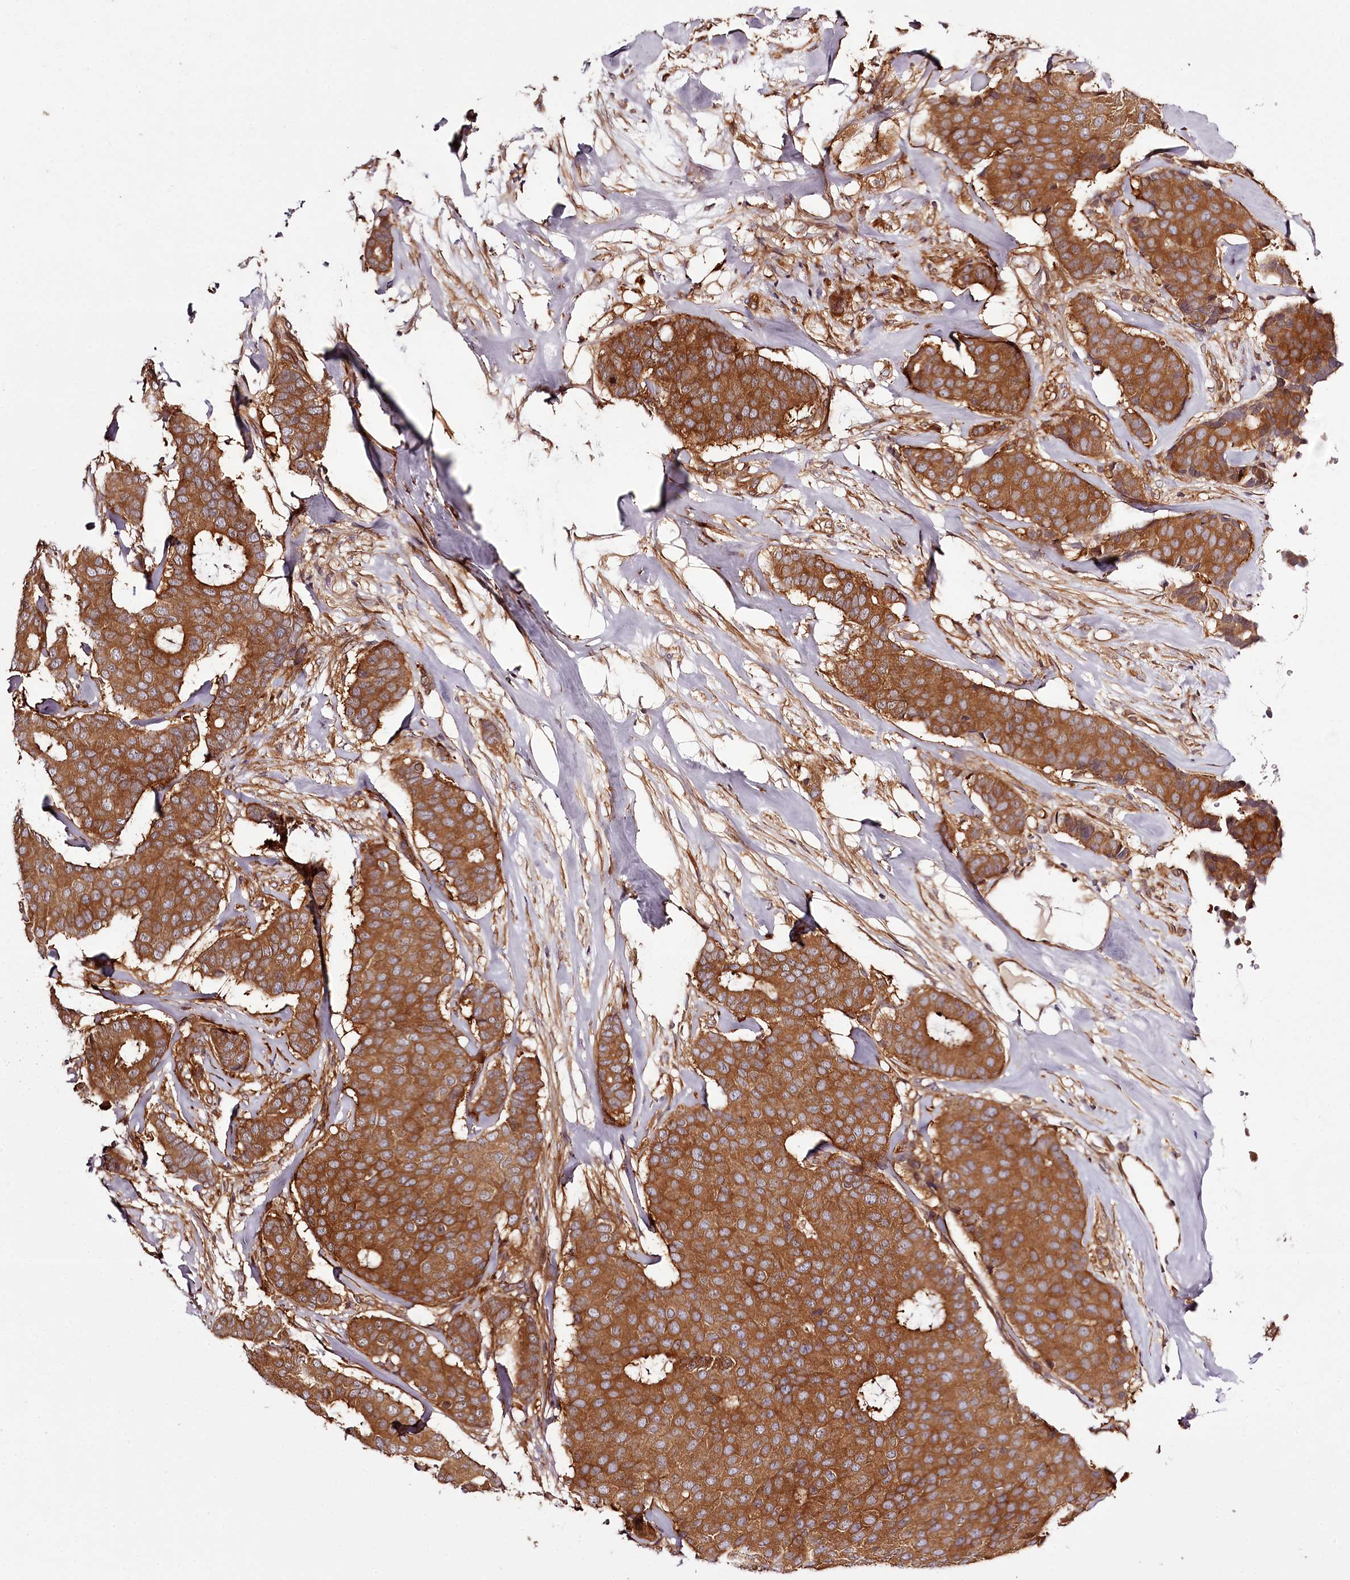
{"staining": {"intensity": "strong", "quantity": ">75%", "location": "cytoplasmic/membranous"}, "tissue": "breast cancer", "cell_type": "Tumor cells", "image_type": "cancer", "snomed": [{"axis": "morphology", "description": "Duct carcinoma"}, {"axis": "topography", "description": "Breast"}], "caption": "The photomicrograph displays immunohistochemical staining of breast invasive ductal carcinoma. There is strong cytoplasmic/membranous positivity is appreciated in approximately >75% of tumor cells.", "gene": "TARS1", "patient": {"sex": "female", "age": 75}}